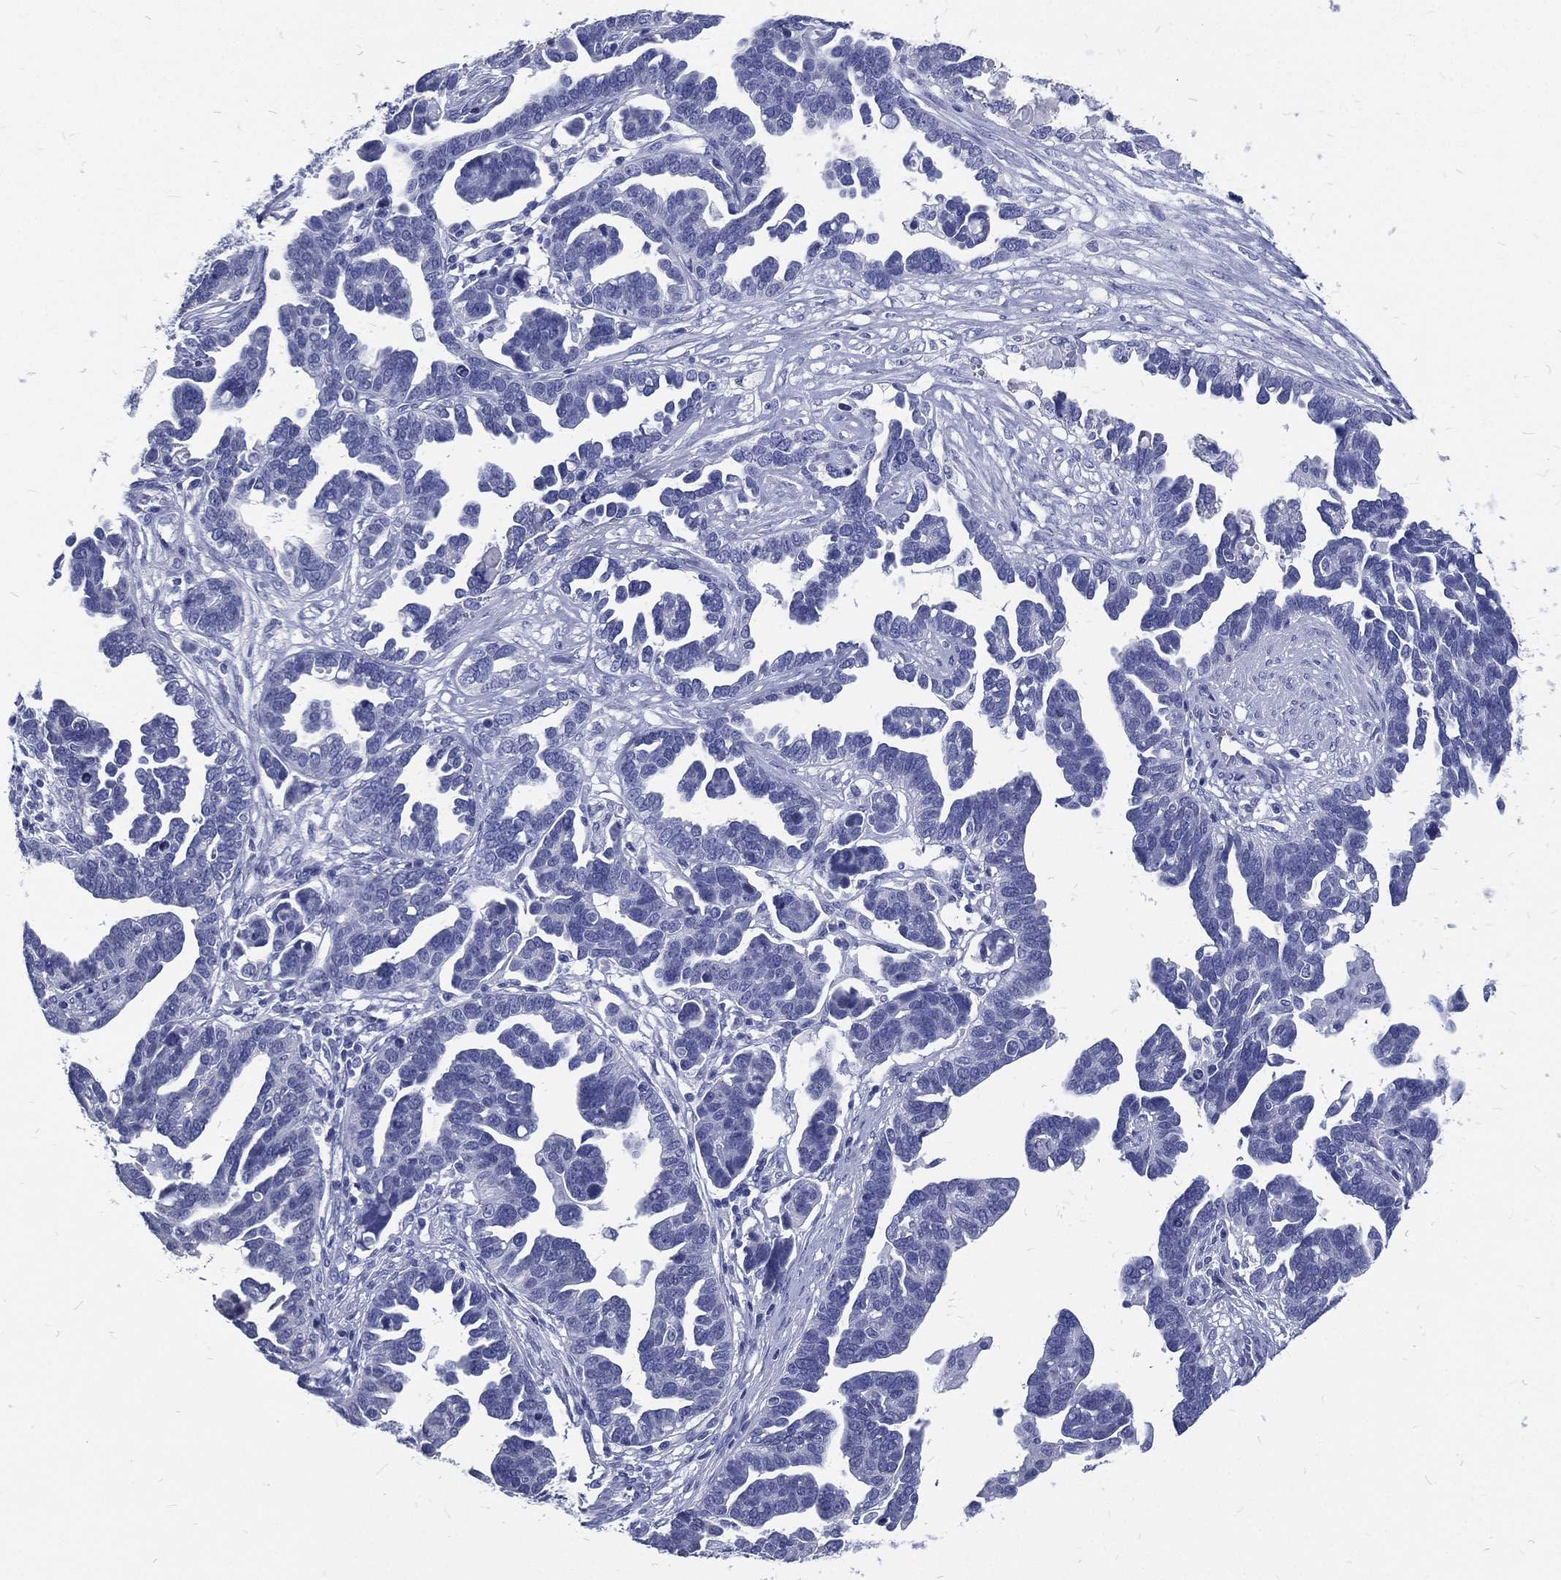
{"staining": {"intensity": "negative", "quantity": "none", "location": "none"}, "tissue": "ovarian cancer", "cell_type": "Tumor cells", "image_type": "cancer", "snomed": [{"axis": "morphology", "description": "Cystadenocarcinoma, serous, NOS"}, {"axis": "topography", "description": "Ovary"}], "caption": "IHC micrograph of neoplastic tissue: human ovarian serous cystadenocarcinoma stained with DAB (3,3'-diaminobenzidine) displays no significant protein positivity in tumor cells.", "gene": "RSPH4A", "patient": {"sex": "female", "age": 54}}